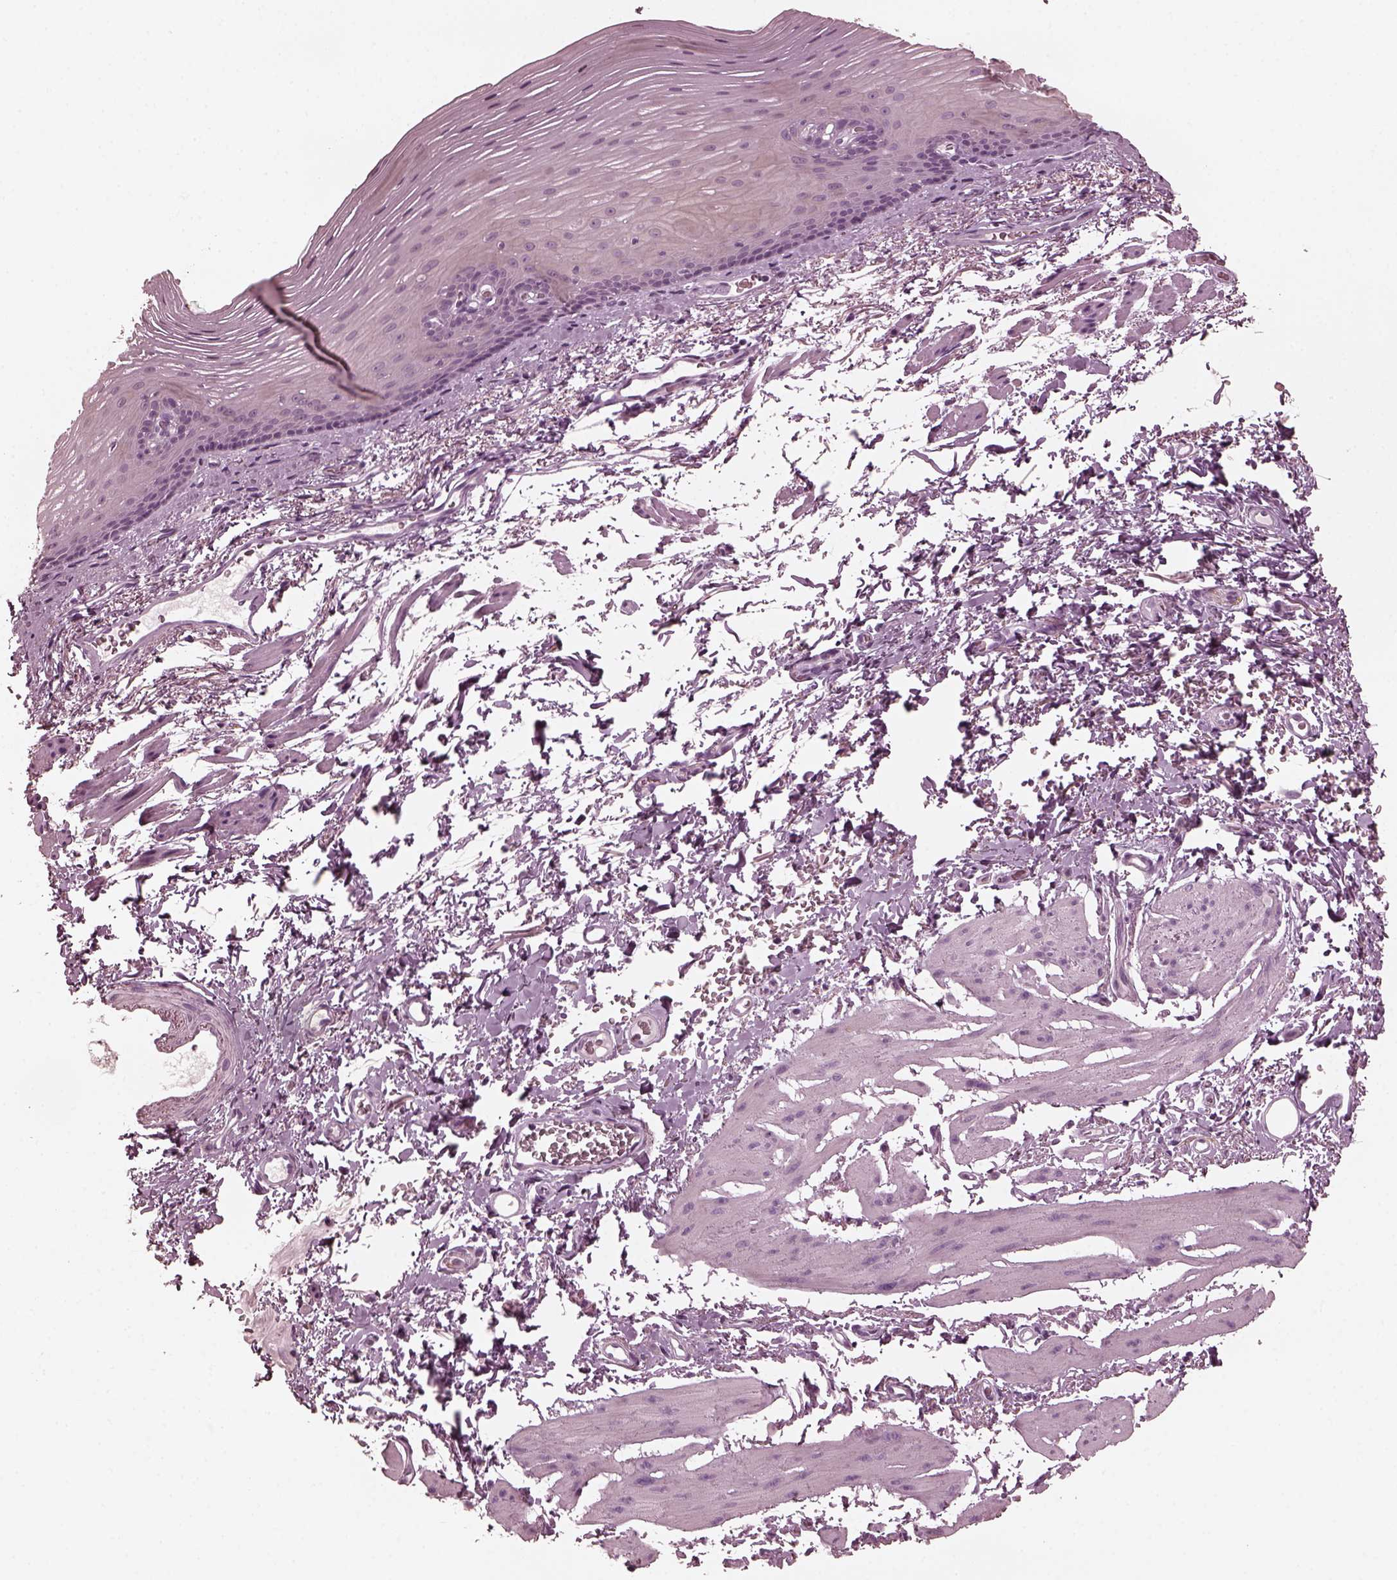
{"staining": {"intensity": "negative", "quantity": "none", "location": "none"}, "tissue": "esophagus", "cell_type": "Squamous epithelial cells", "image_type": "normal", "snomed": [{"axis": "morphology", "description": "Normal tissue, NOS"}, {"axis": "topography", "description": "Esophagus"}], "caption": "Esophagus stained for a protein using immunohistochemistry shows no positivity squamous epithelial cells.", "gene": "GRM6", "patient": {"sex": "male", "age": 76}}